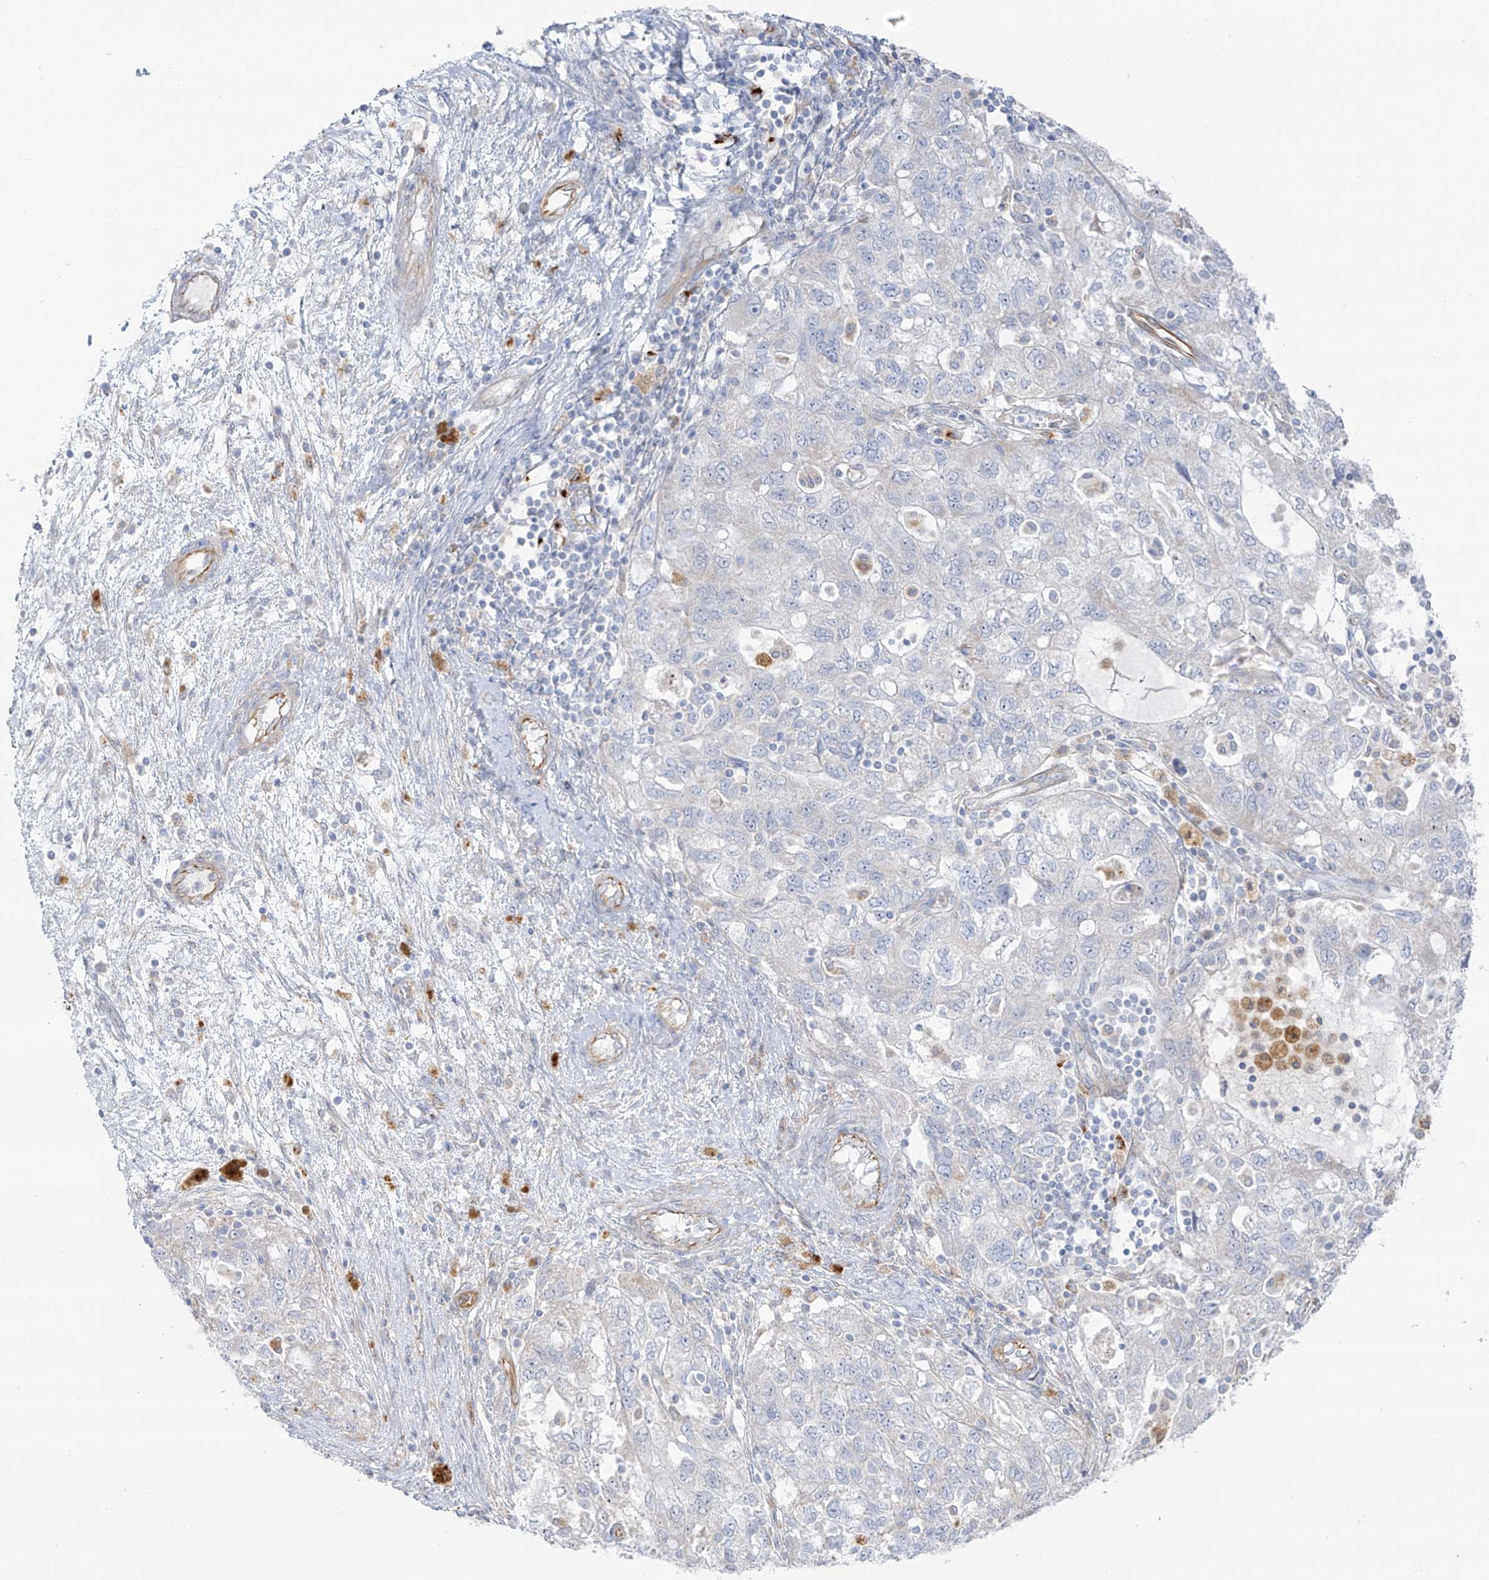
{"staining": {"intensity": "negative", "quantity": "none", "location": "none"}, "tissue": "ovarian cancer", "cell_type": "Tumor cells", "image_type": "cancer", "snomed": [{"axis": "morphology", "description": "Carcinoma, NOS"}, {"axis": "morphology", "description": "Cystadenocarcinoma, serous, NOS"}, {"axis": "topography", "description": "Ovary"}], "caption": "Photomicrograph shows no significant protein expression in tumor cells of ovarian cancer.", "gene": "TAL2", "patient": {"sex": "female", "age": 69}}